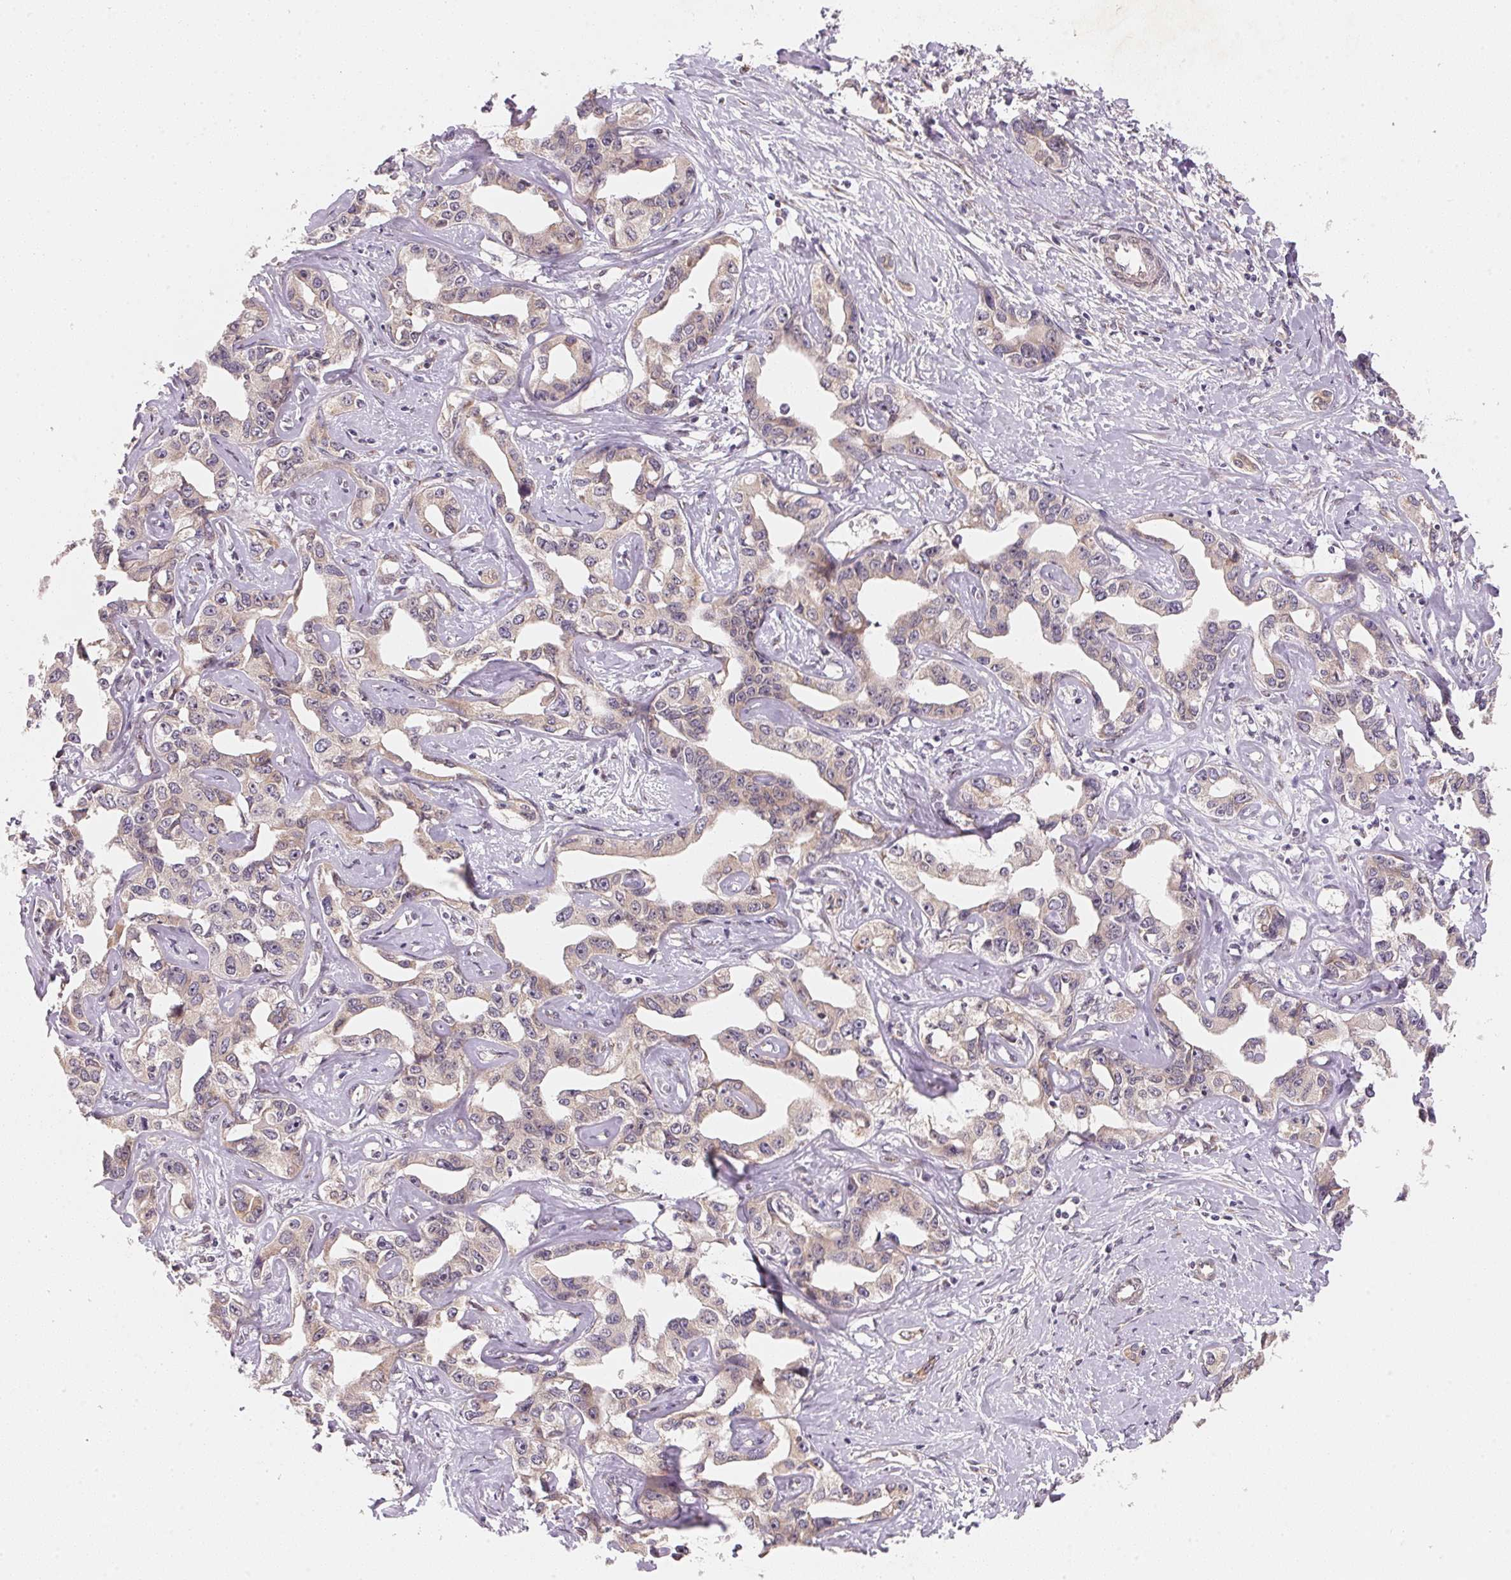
{"staining": {"intensity": "weak", "quantity": "<25%", "location": "cytoplasmic/membranous"}, "tissue": "liver cancer", "cell_type": "Tumor cells", "image_type": "cancer", "snomed": [{"axis": "morphology", "description": "Cholangiocarcinoma"}, {"axis": "topography", "description": "Liver"}], "caption": "Immunohistochemistry image of neoplastic tissue: liver cancer stained with DAB shows no significant protein staining in tumor cells. The staining is performed using DAB (3,3'-diaminobenzidine) brown chromogen with nuclei counter-stained in using hematoxylin.", "gene": "EI24", "patient": {"sex": "male", "age": 59}}